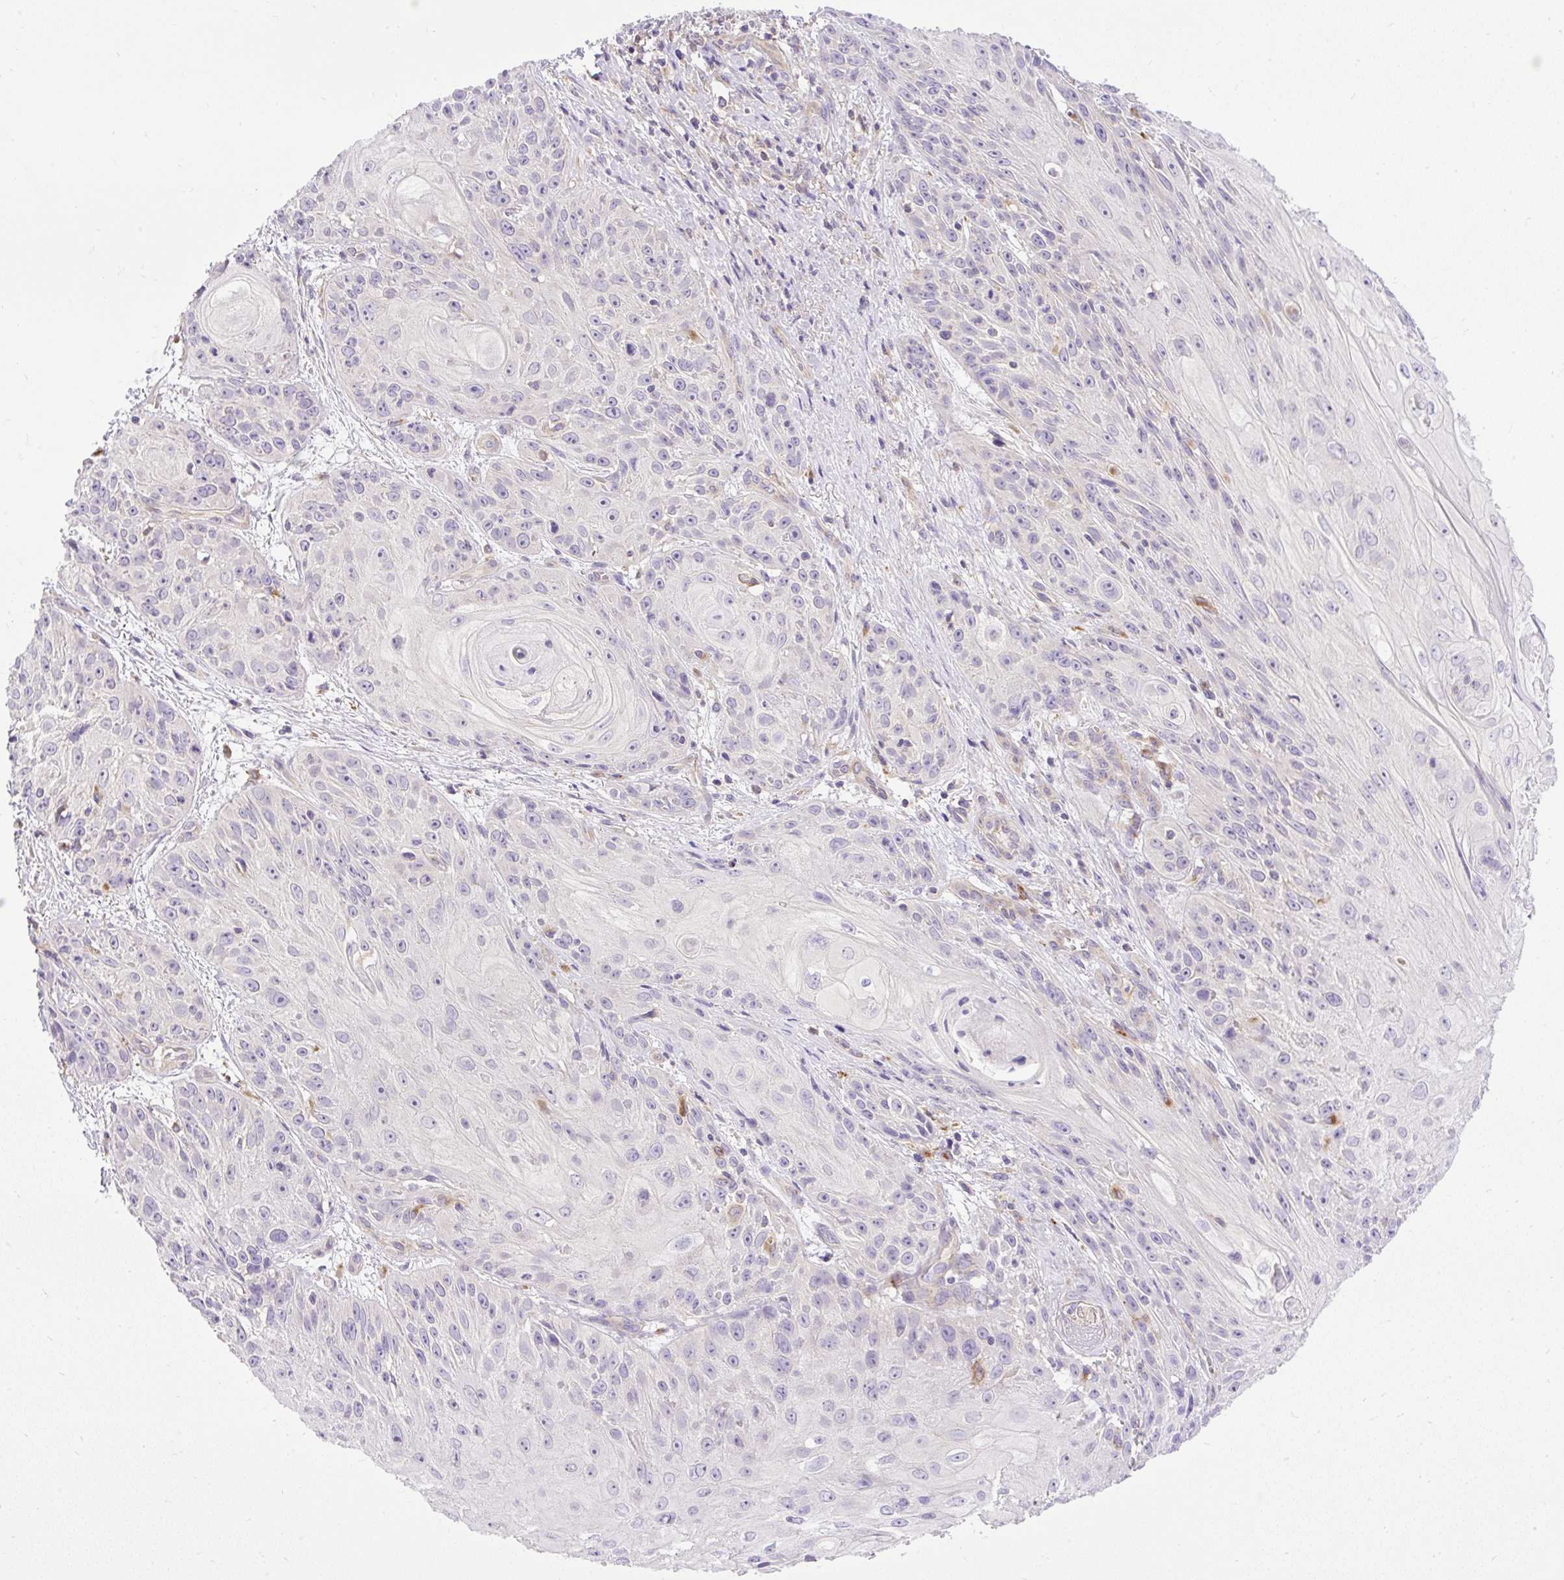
{"staining": {"intensity": "negative", "quantity": "none", "location": "none"}, "tissue": "skin cancer", "cell_type": "Tumor cells", "image_type": "cancer", "snomed": [{"axis": "morphology", "description": "Squamous cell carcinoma, NOS"}, {"axis": "topography", "description": "Skin"}, {"axis": "topography", "description": "Vulva"}], "caption": "Photomicrograph shows no protein expression in tumor cells of skin squamous cell carcinoma tissue.", "gene": "HEXB", "patient": {"sex": "female", "age": 76}}